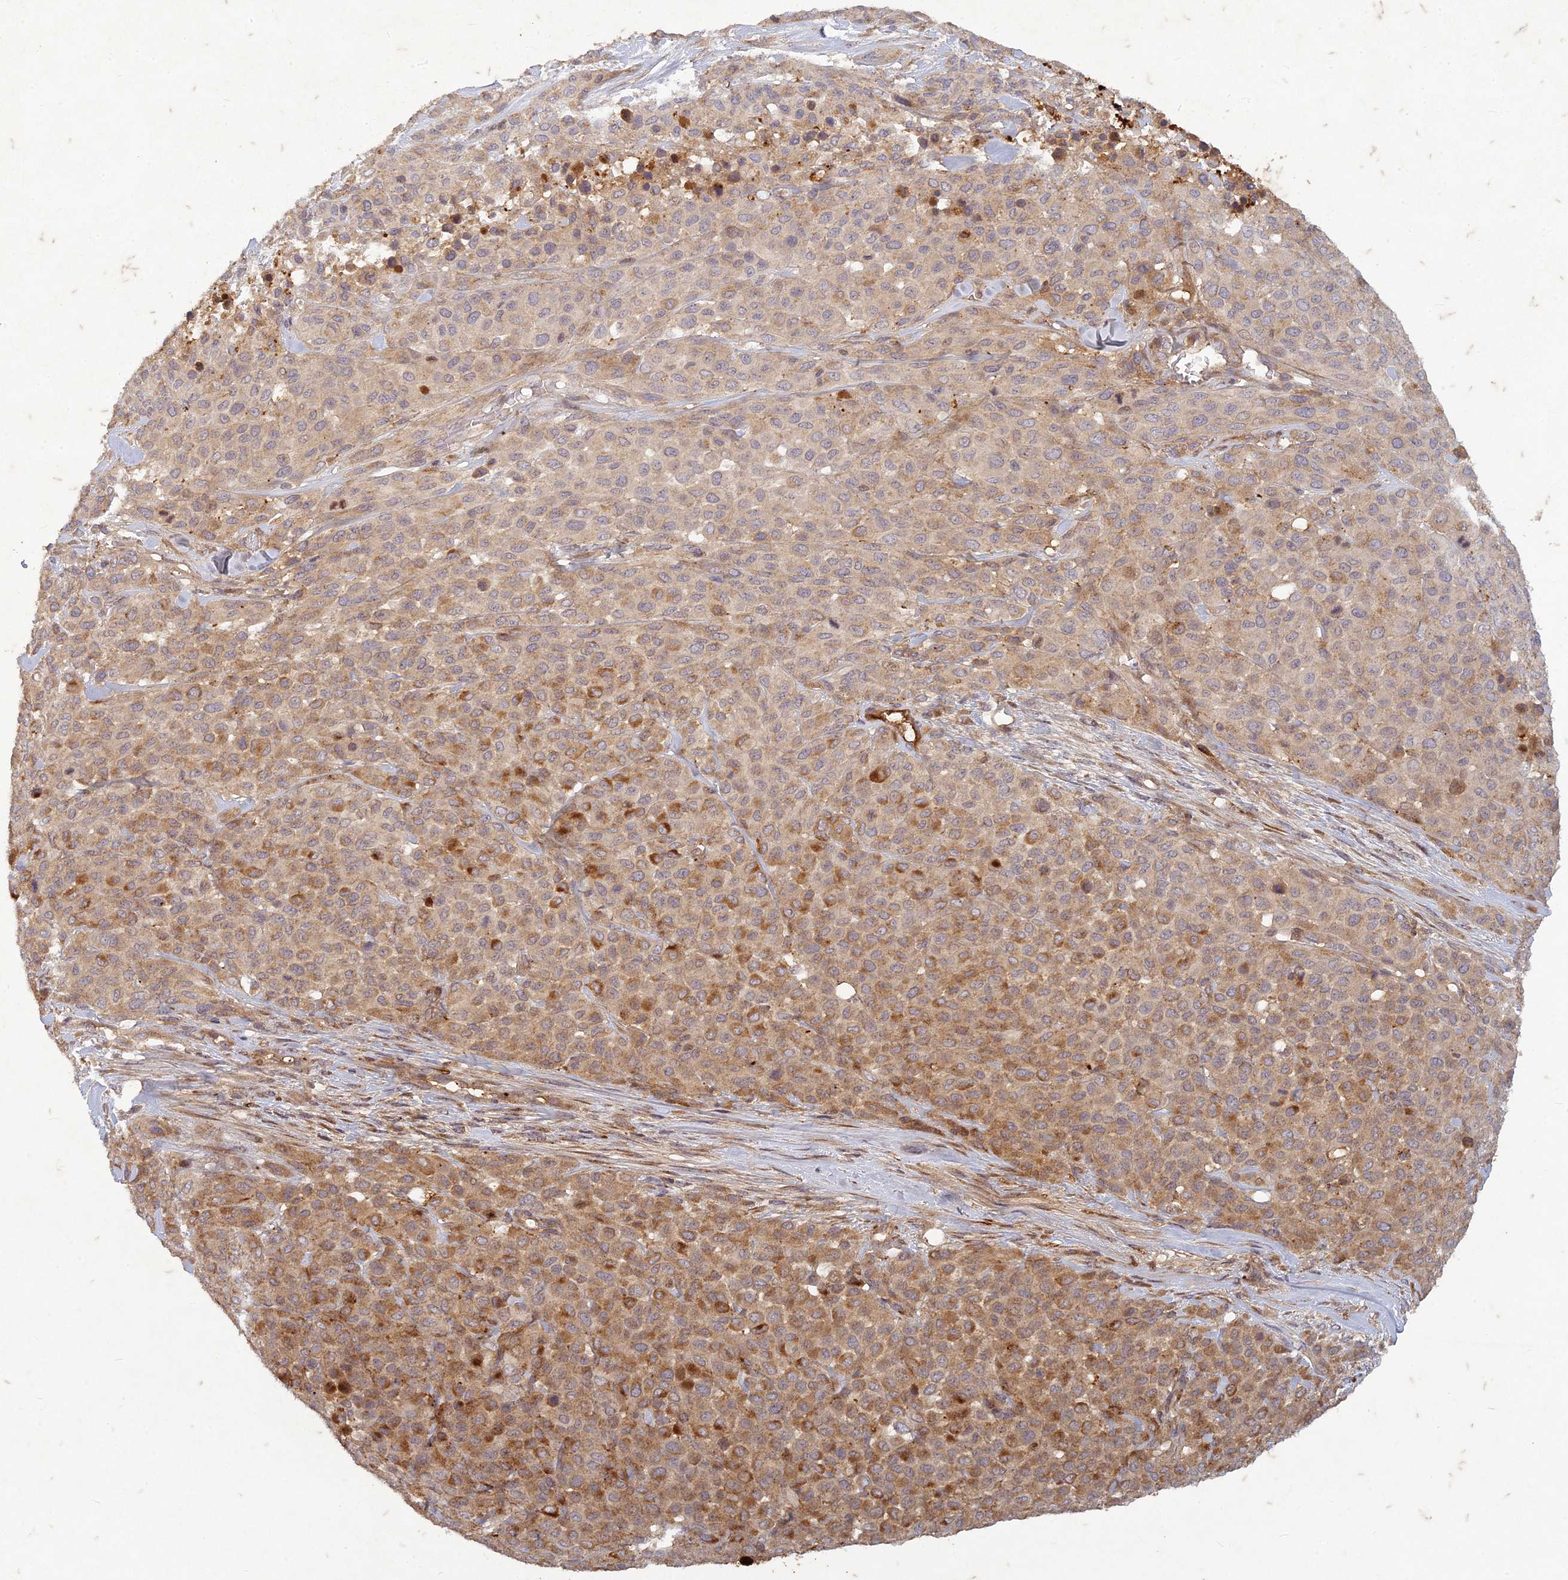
{"staining": {"intensity": "moderate", "quantity": ">75%", "location": "cytoplasmic/membranous"}, "tissue": "melanoma", "cell_type": "Tumor cells", "image_type": "cancer", "snomed": [{"axis": "morphology", "description": "Malignant melanoma, Metastatic site"}, {"axis": "topography", "description": "Skin"}], "caption": "Protein expression analysis of human melanoma reveals moderate cytoplasmic/membranous expression in about >75% of tumor cells. The protein is shown in brown color, while the nuclei are stained blue.", "gene": "TCF25", "patient": {"sex": "female", "age": 81}}